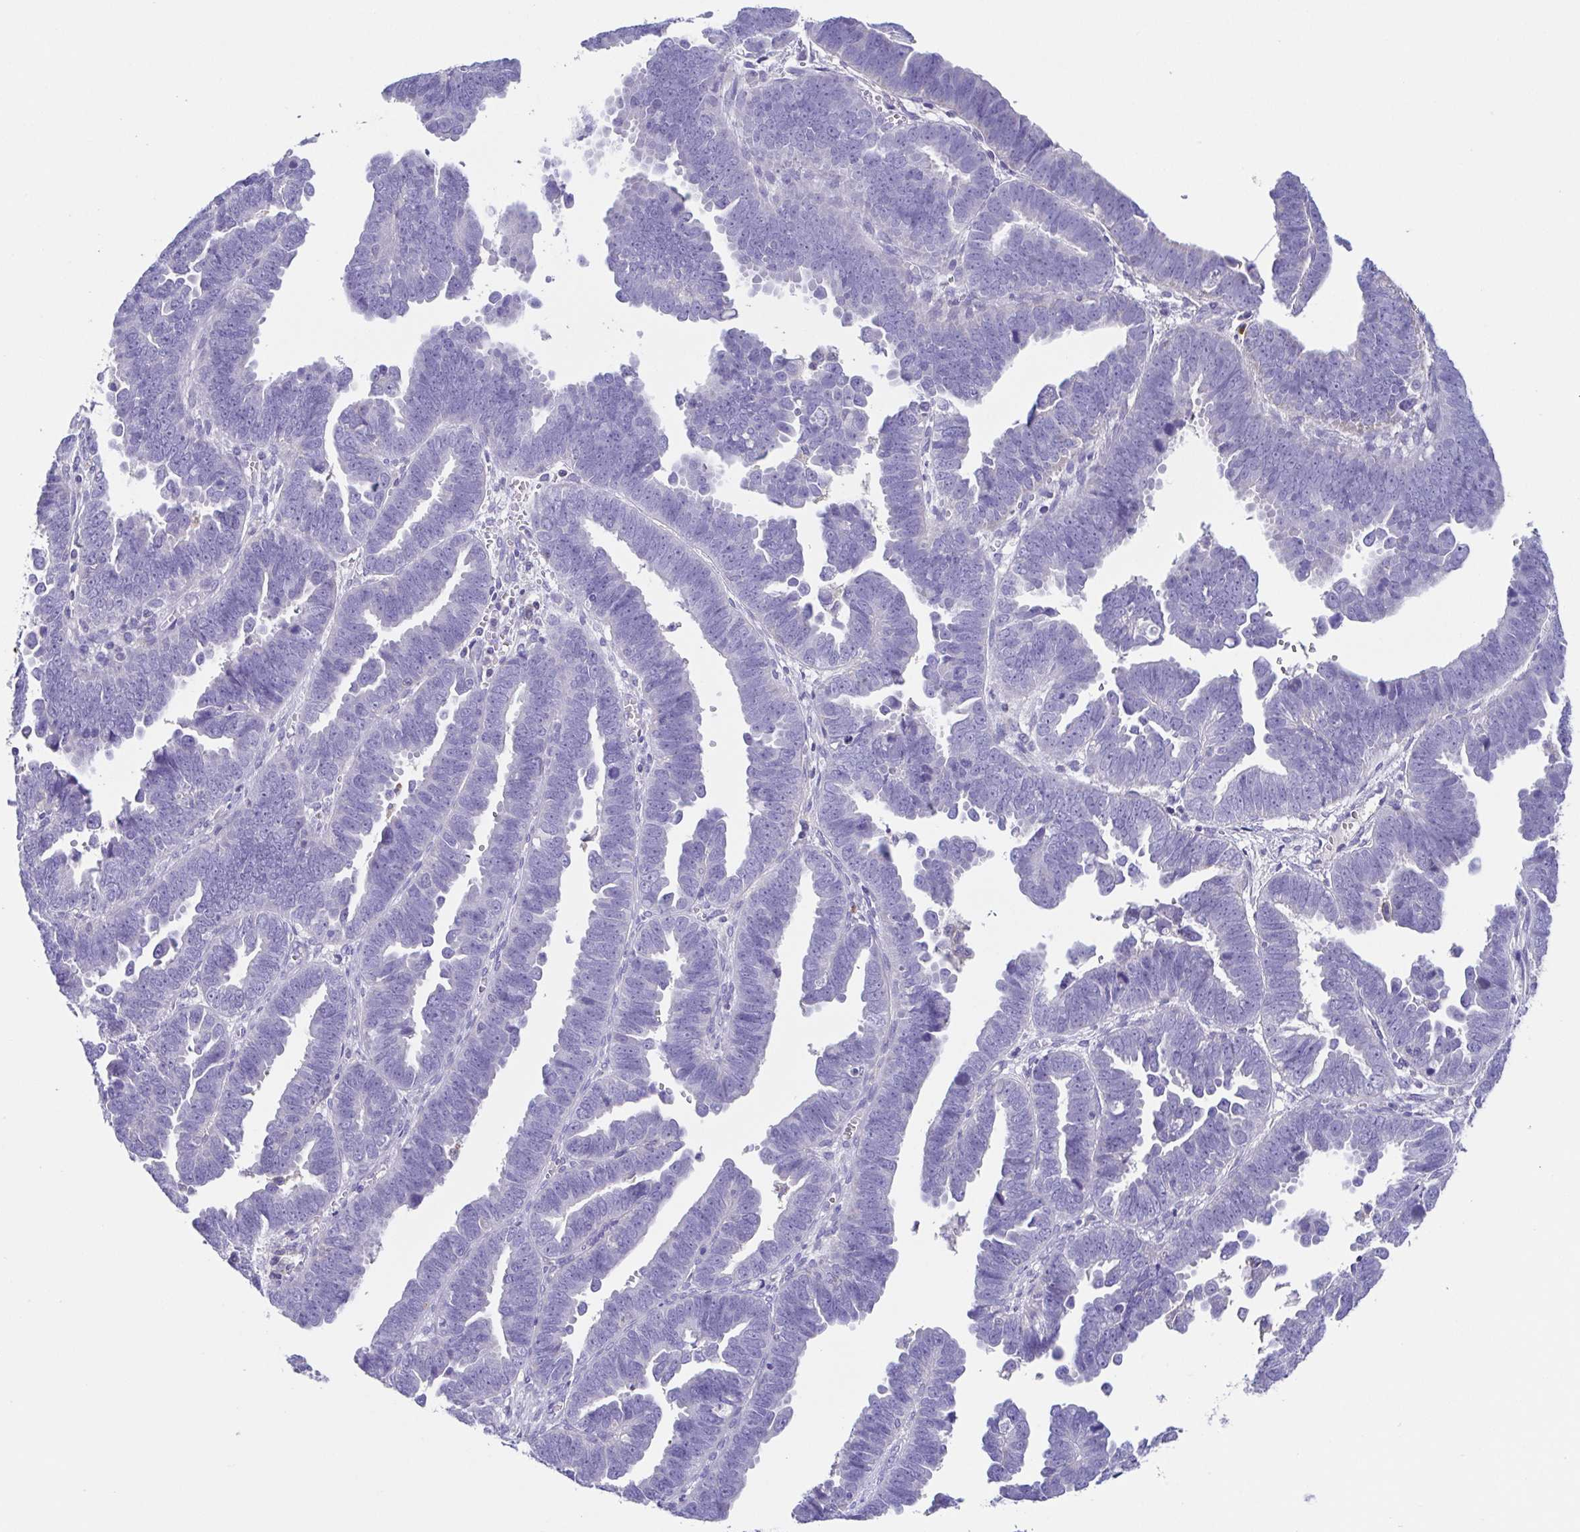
{"staining": {"intensity": "weak", "quantity": "25%-75%", "location": "cytoplasmic/membranous"}, "tissue": "endometrial cancer", "cell_type": "Tumor cells", "image_type": "cancer", "snomed": [{"axis": "morphology", "description": "Adenocarcinoma, NOS"}, {"axis": "topography", "description": "Endometrium"}], "caption": "A brown stain labels weak cytoplasmic/membranous staining of a protein in human endometrial cancer tumor cells. (IHC, brightfield microscopy, high magnification).", "gene": "ARPP21", "patient": {"sex": "female", "age": 75}}